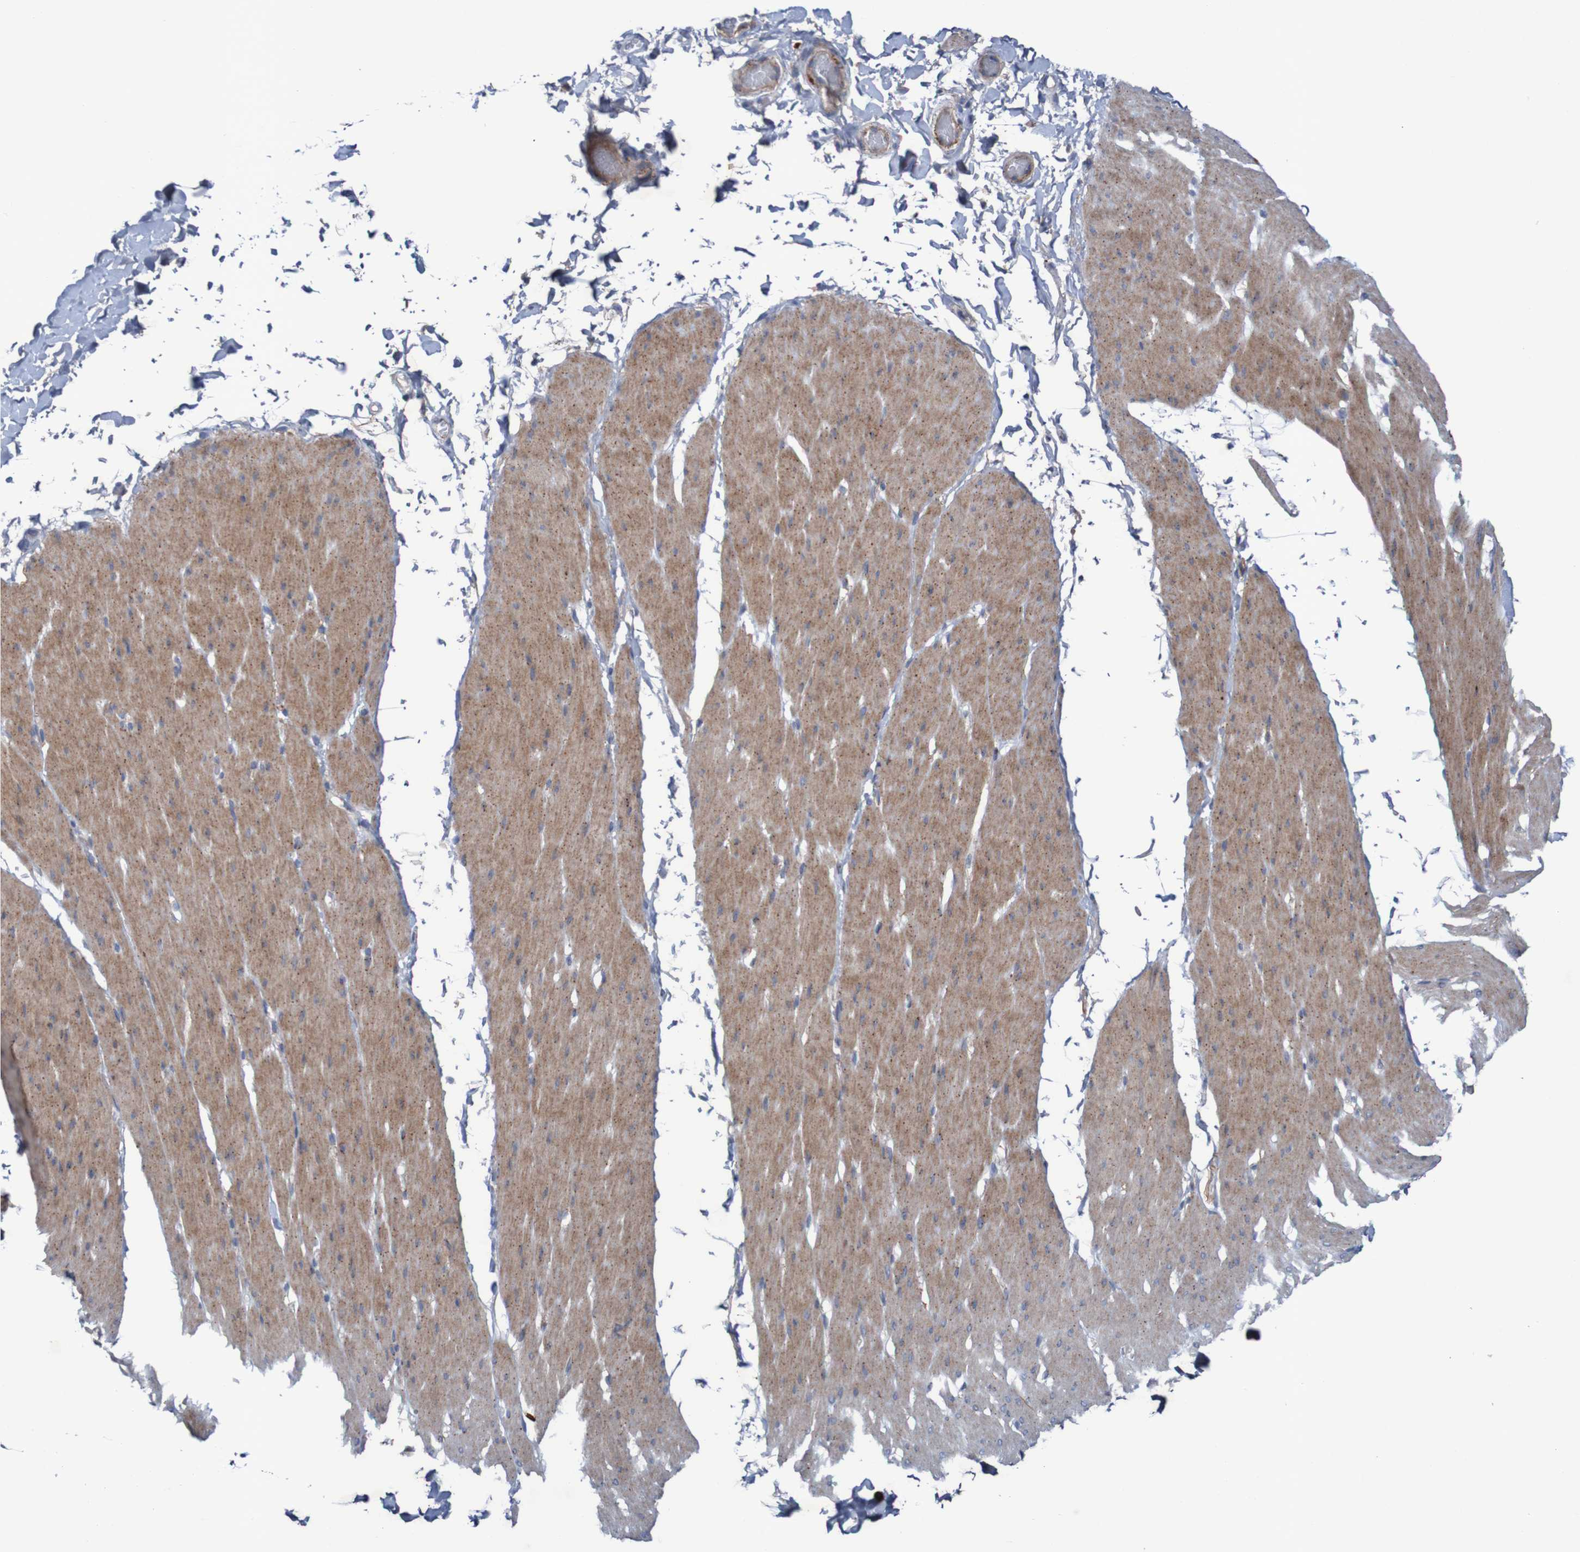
{"staining": {"intensity": "moderate", "quantity": ">75%", "location": "cytoplasmic/membranous"}, "tissue": "smooth muscle", "cell_type": "Smooth muscle cells", "image_type": "normal", "snomed": [{"axis": "morphology", "description": "Normal tissue, NOS"}, {"axis": "topography", "description": "Smooth muscle"}, {"axis": "topography", "description": "Colon"}], "caption": "Smooth muscle stained with immunohistochemistry reveals moderate cytoplasmic/membranous staining in approximately >75% of smooth muscle cells.", "gene": "ANGPT4", "patient": {"sex": "male", "age": 67}}